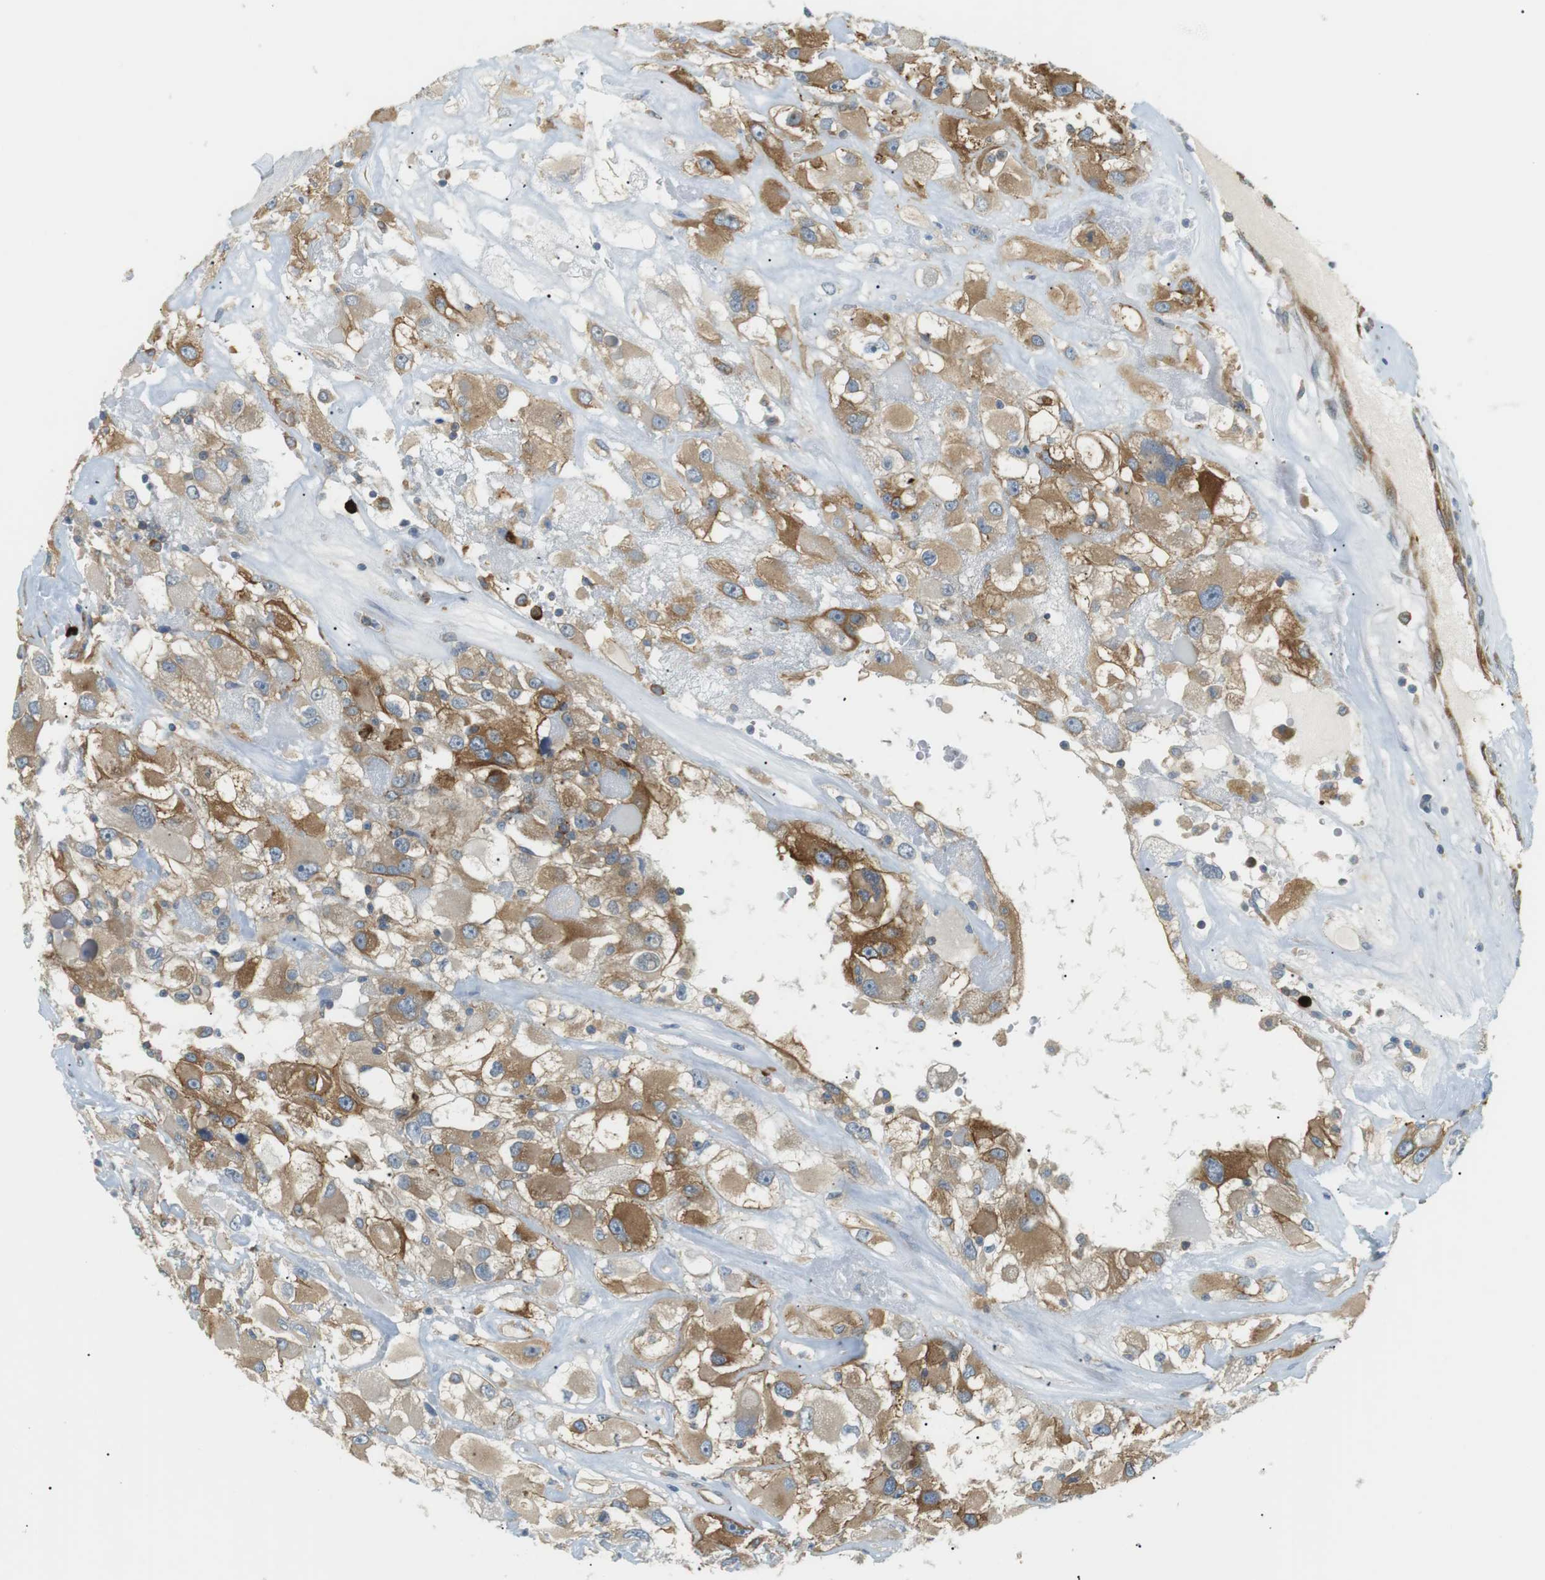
{"staining": {"intensity": "moderate", "quantity": ">75%", "location": "cytoplasmic/membranous"}, "tissue": "renal cancer", "cell_type": "Tumor cells", "image_type": "cancer", "snomed": [{"axis": "morphology", "description": "Adenocarcinoma, NOS"}, {"axis": "topography", "description": "Kidney"}], "caption": "Protein staining of renal adenocarcinoma tissue reveals moderate cytoplasmic/membranous staining in approximately >75% of tumor cells. (DAB (3,3'-diaminobenzidine) IHC, brown staining for protein, blue staining for nuclei).", "gene": "TMEM200A", "patient": {"sex": "female", "age": 52}}